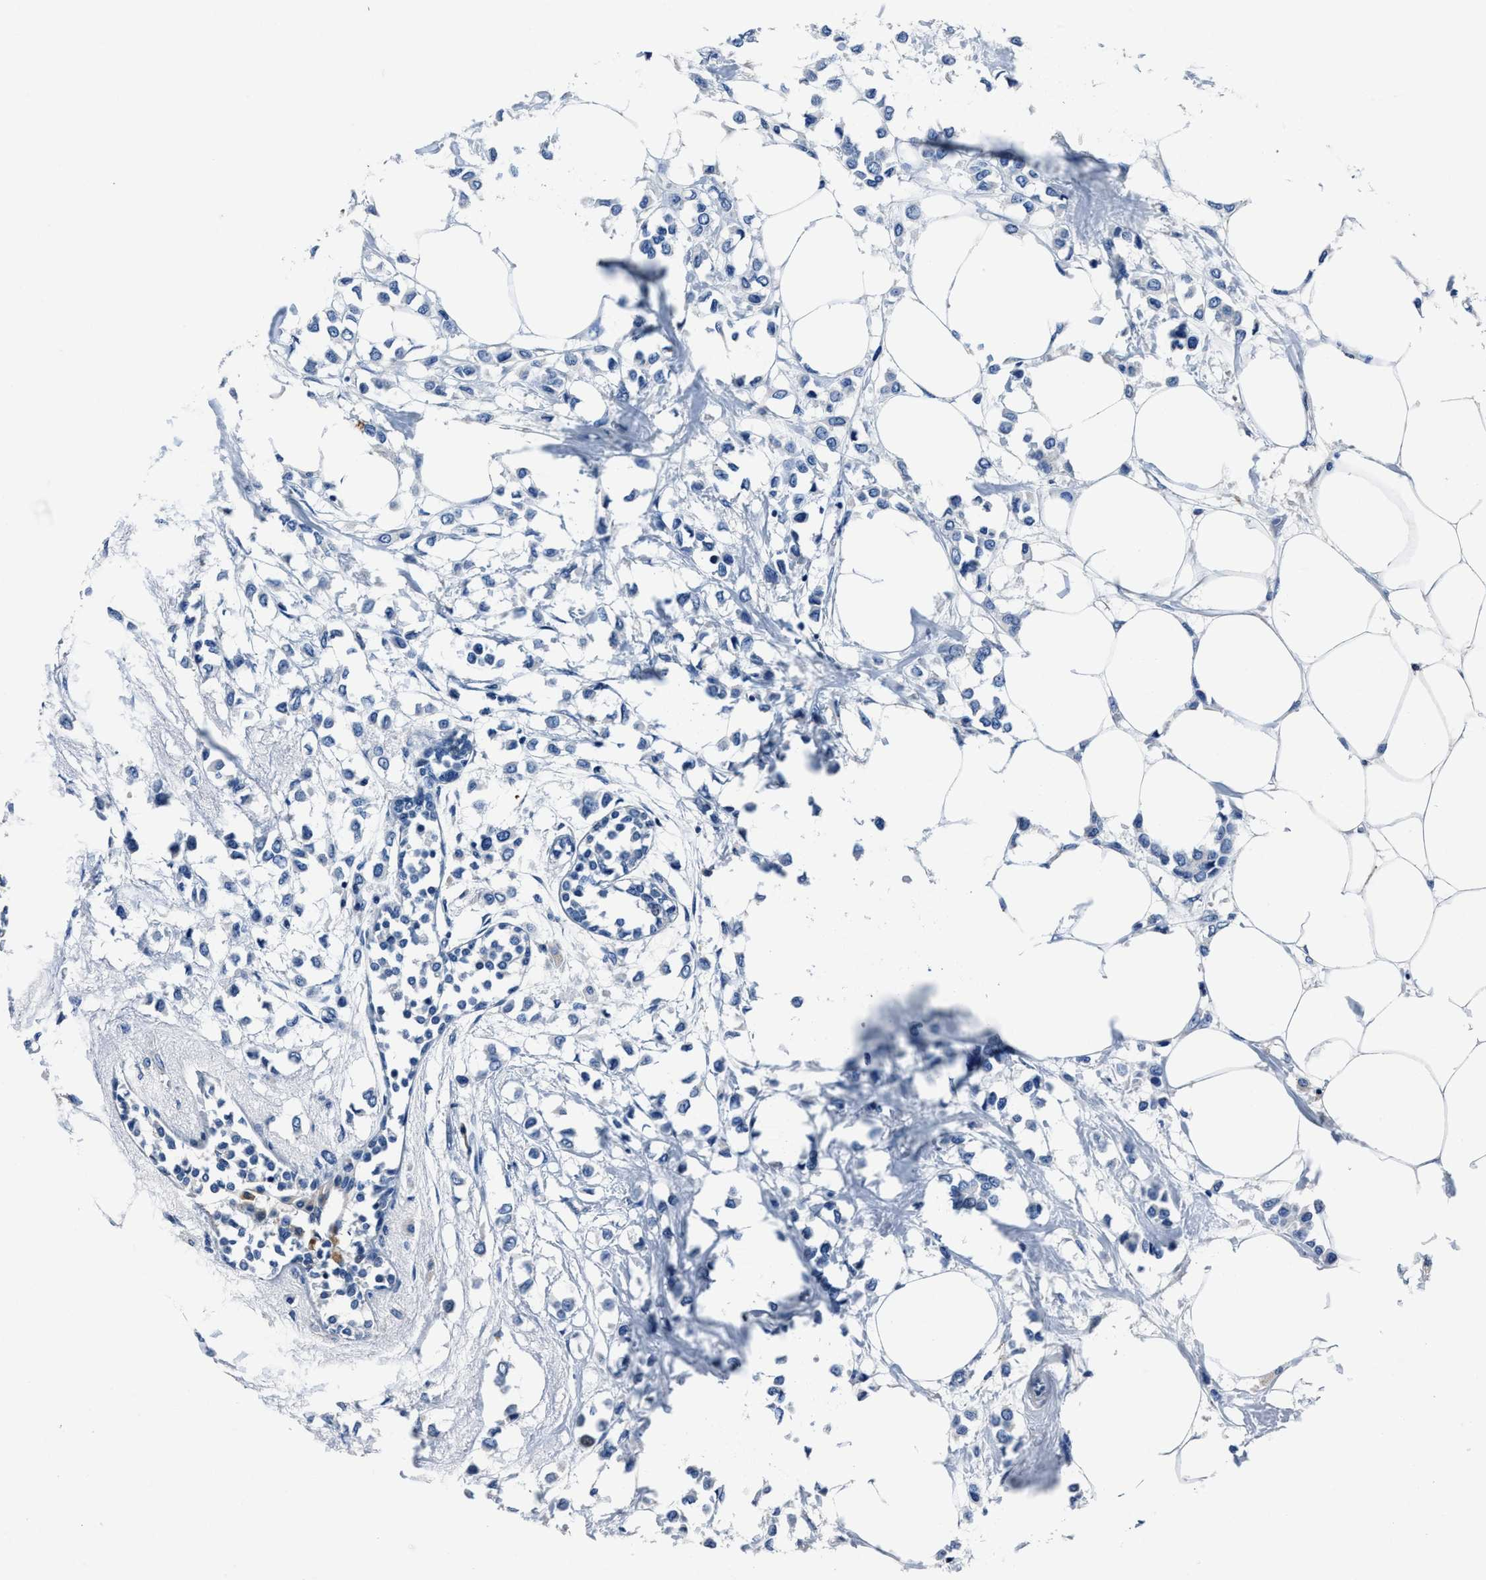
{"staining": {"intensity": "negative", "quantity": "none", "location": "none"}, "tissue": "breast cancer", "cell_type": "Tumor cells", "image_type": "cancer", "snomed": [{"axis": "morphology", "description": "Lobular carcinoma"}, {"axis": "topography", "description": "Breast"}], "caption": "Immunohistochemistry of human breast lobular carcinoma displays no positivity in tumor cells.", "gene": "NACAD", "patient": {"sex": "female", "age": 51}}